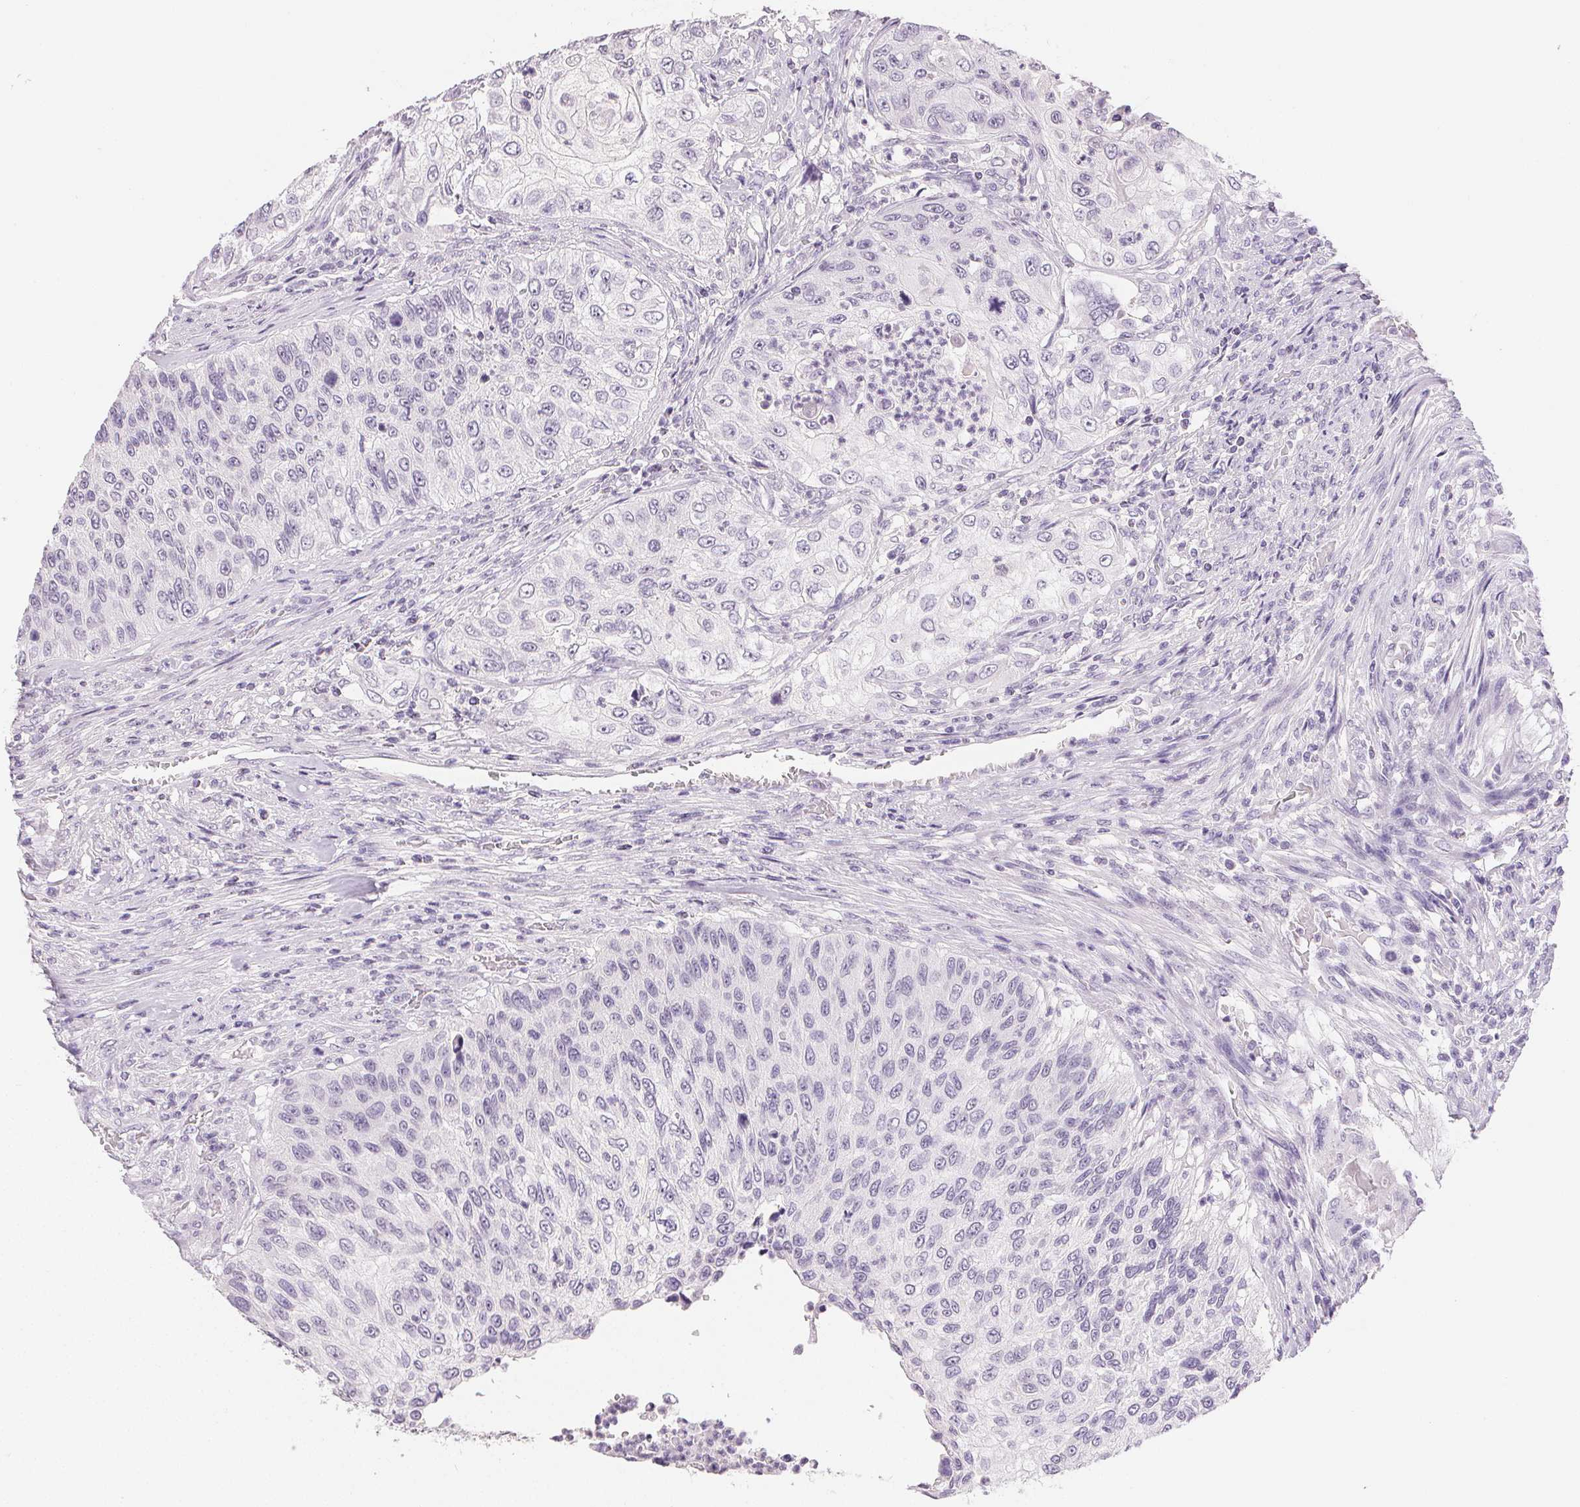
{"staining": {"intensity": "negative", "quantity": "none", "location": "none"}, "tissue": "urothelial cancer", "cell_type": "Tumor cells", "image_type": "cancer", "snomed": [{"axis": "morphology", "description": "Urothelial carcinoma, High grade"}, {"axis": "topography", "description": "Urinary bladder"}], "caption": "An immunohistochemistry (IHC) histopathology image of urothelial cancer is shown. There is no staining in tumor cells of urothelial cancer. The staining was performed using DAB to visualize the protein expression in brown, while the nuclei were stained in blue with hematoxylin (Magnification: 20x).", "gene": "PPY", "patient": {"sex": "female", "age": 60}}